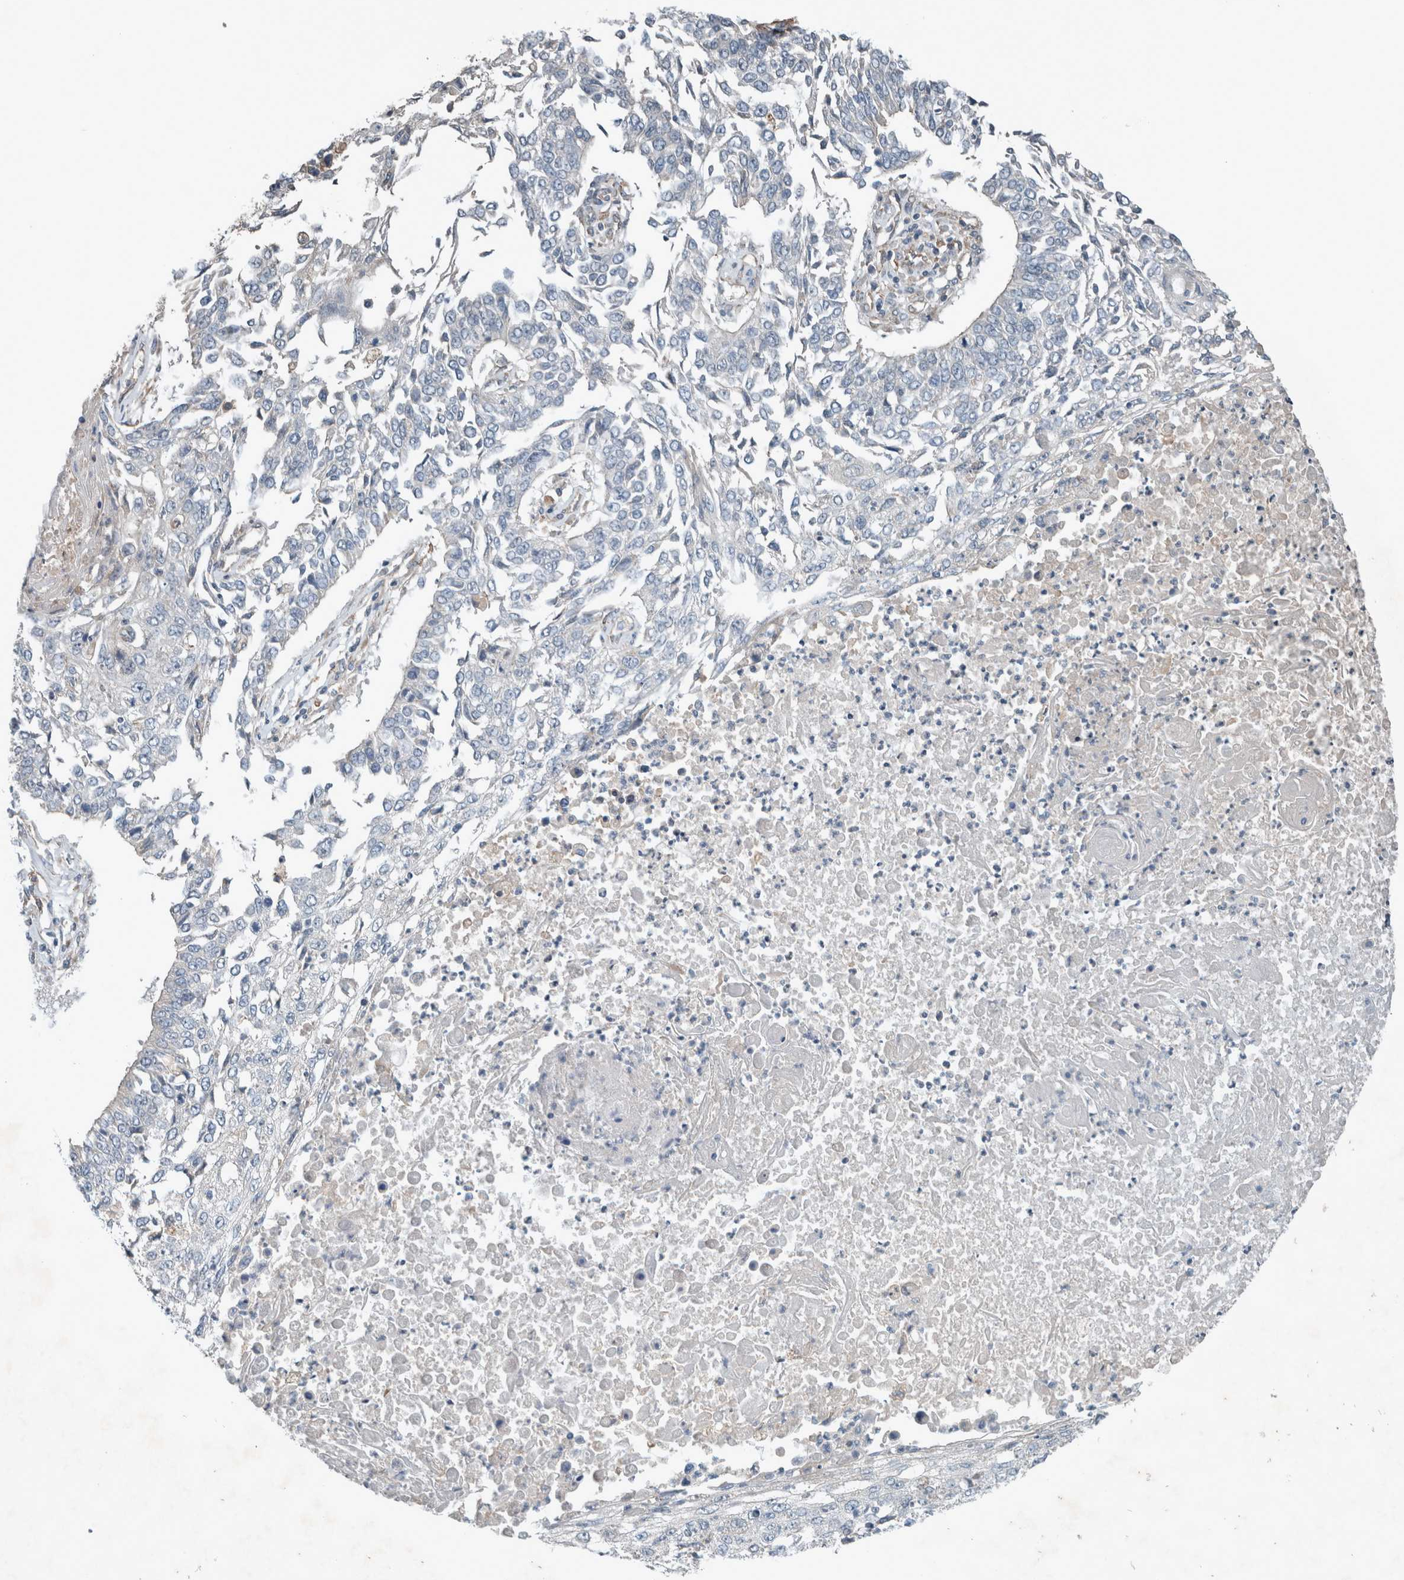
{"staining": {"intensity": "negative", "quantity": "none", "location": "none"}, "tissue": "lung cancer", "cell_type": "Tumor cells", "image_type": "cancer", "snomed": [{"axis": "morphology", "description": "Normal tissue, NOS"}, {"axis": "morphology", "description": "Squamous cell carcinoma, NOS"}, {"axis": "topography", "description": "Cartilage tissue"}, {"axis": "topography", "description": "Bronchus"}, {"axis": "topography", "description": "Lung"}, {"axis": "topography", "description": "Peripheral nerve tissue"}], "caption": "High magnification brightfield microscopy of lung cancer (squamous cell carcinoma) stained with DAB (brown) and counterstained with hematoxylin (blue): tumor cells show no significant positivity.", "gene": "JADE2", "patient": {"sex": "female", "age": 49}}